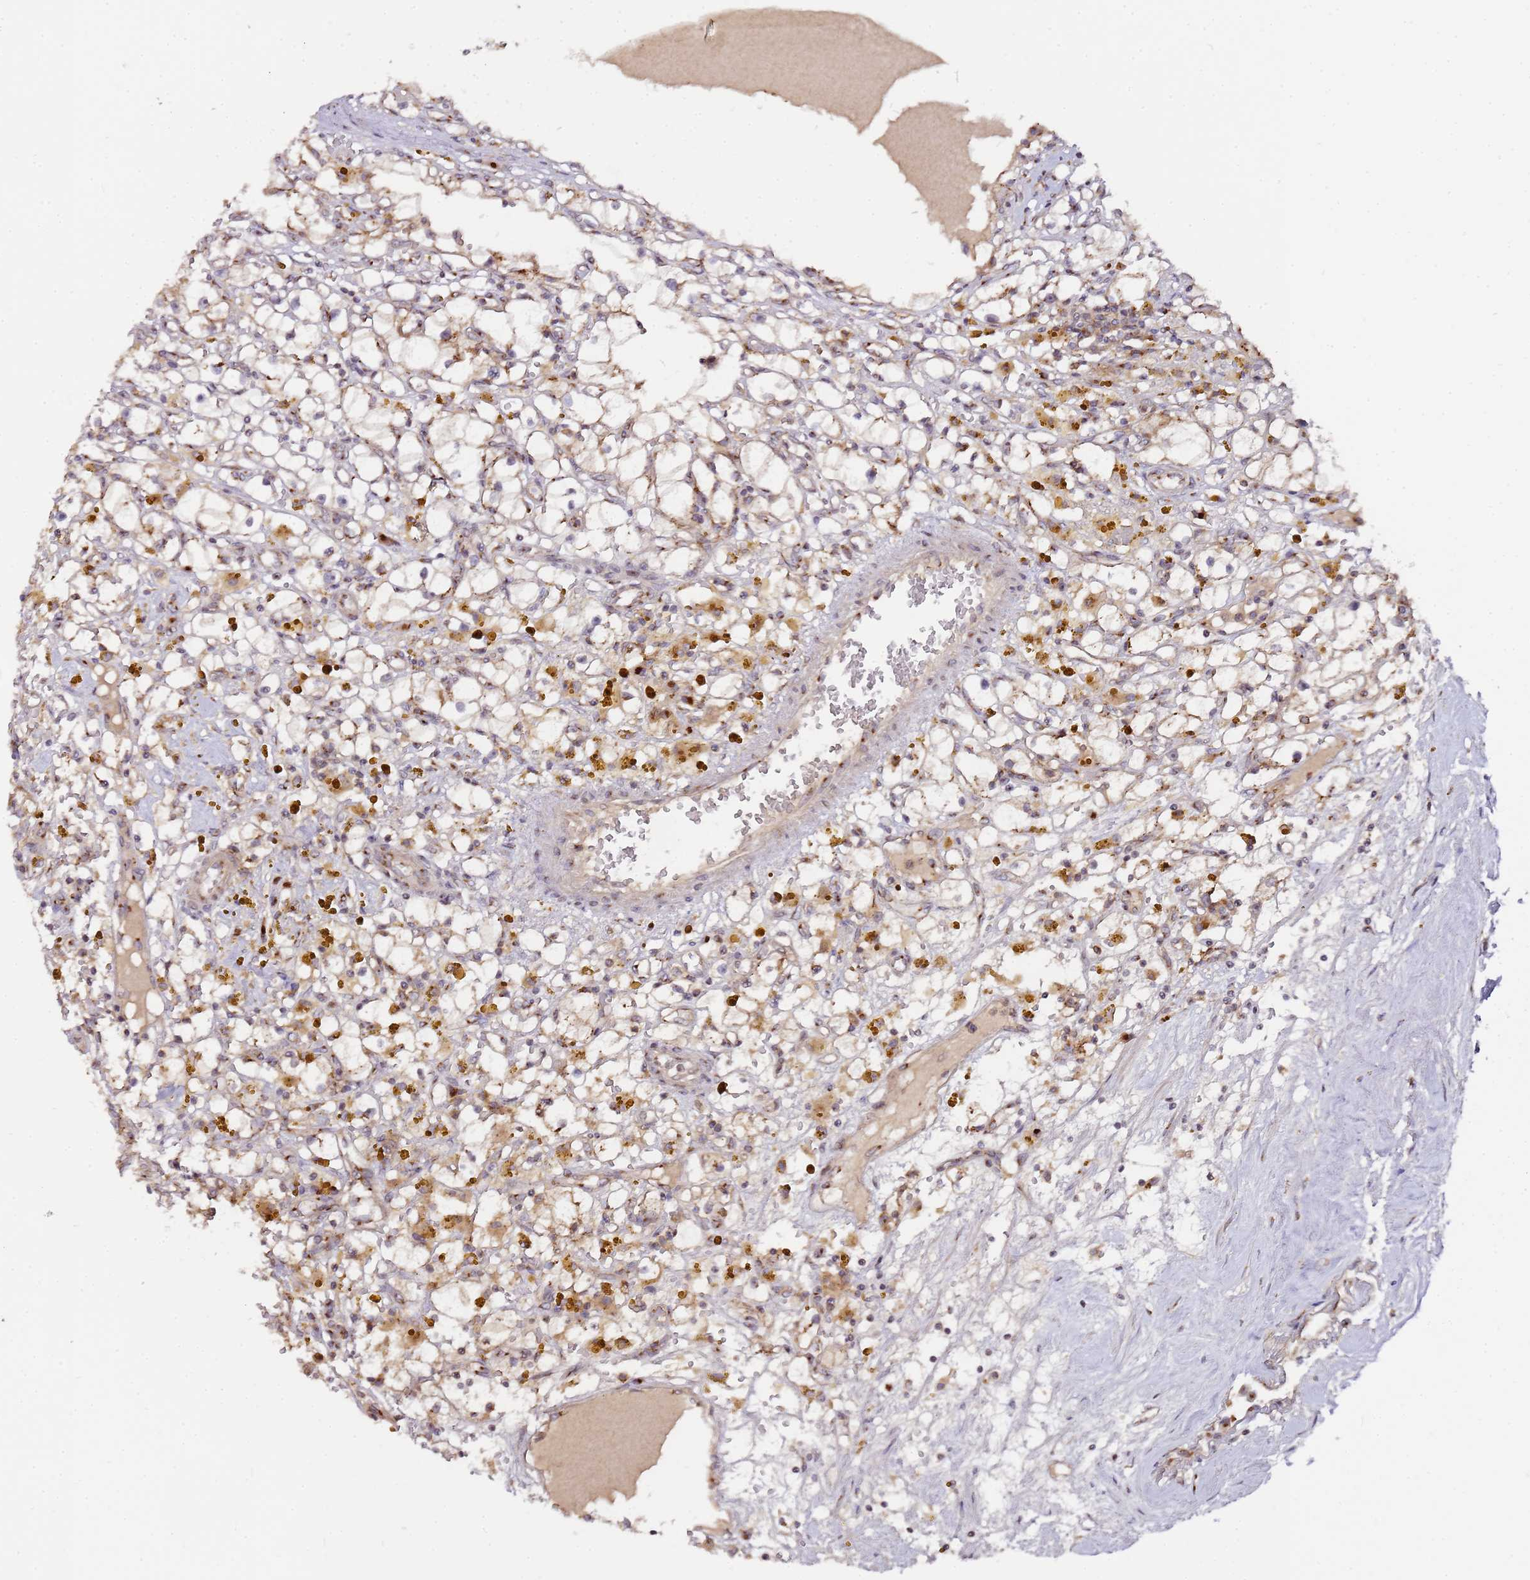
{"staining": {"intensity": "negative", "quantity": "none", "location": "none"}, "tissue": "renal cancer", "cell_type": "Tumor cells", "image_type": "cancer", "snomed": [{"axis": "morphology", "description": "Adenocarcinoma, NOS"}, {"axis": "topography", "description": "Kidney"}], "caption": "This is an immunohistochemistry (IHC) micrograph of human renal cancer (adenocarcinoma). There is no staining in tumor cells.", "gene": "MRPL49", "patient": {"sex": "male", "age": 56}}